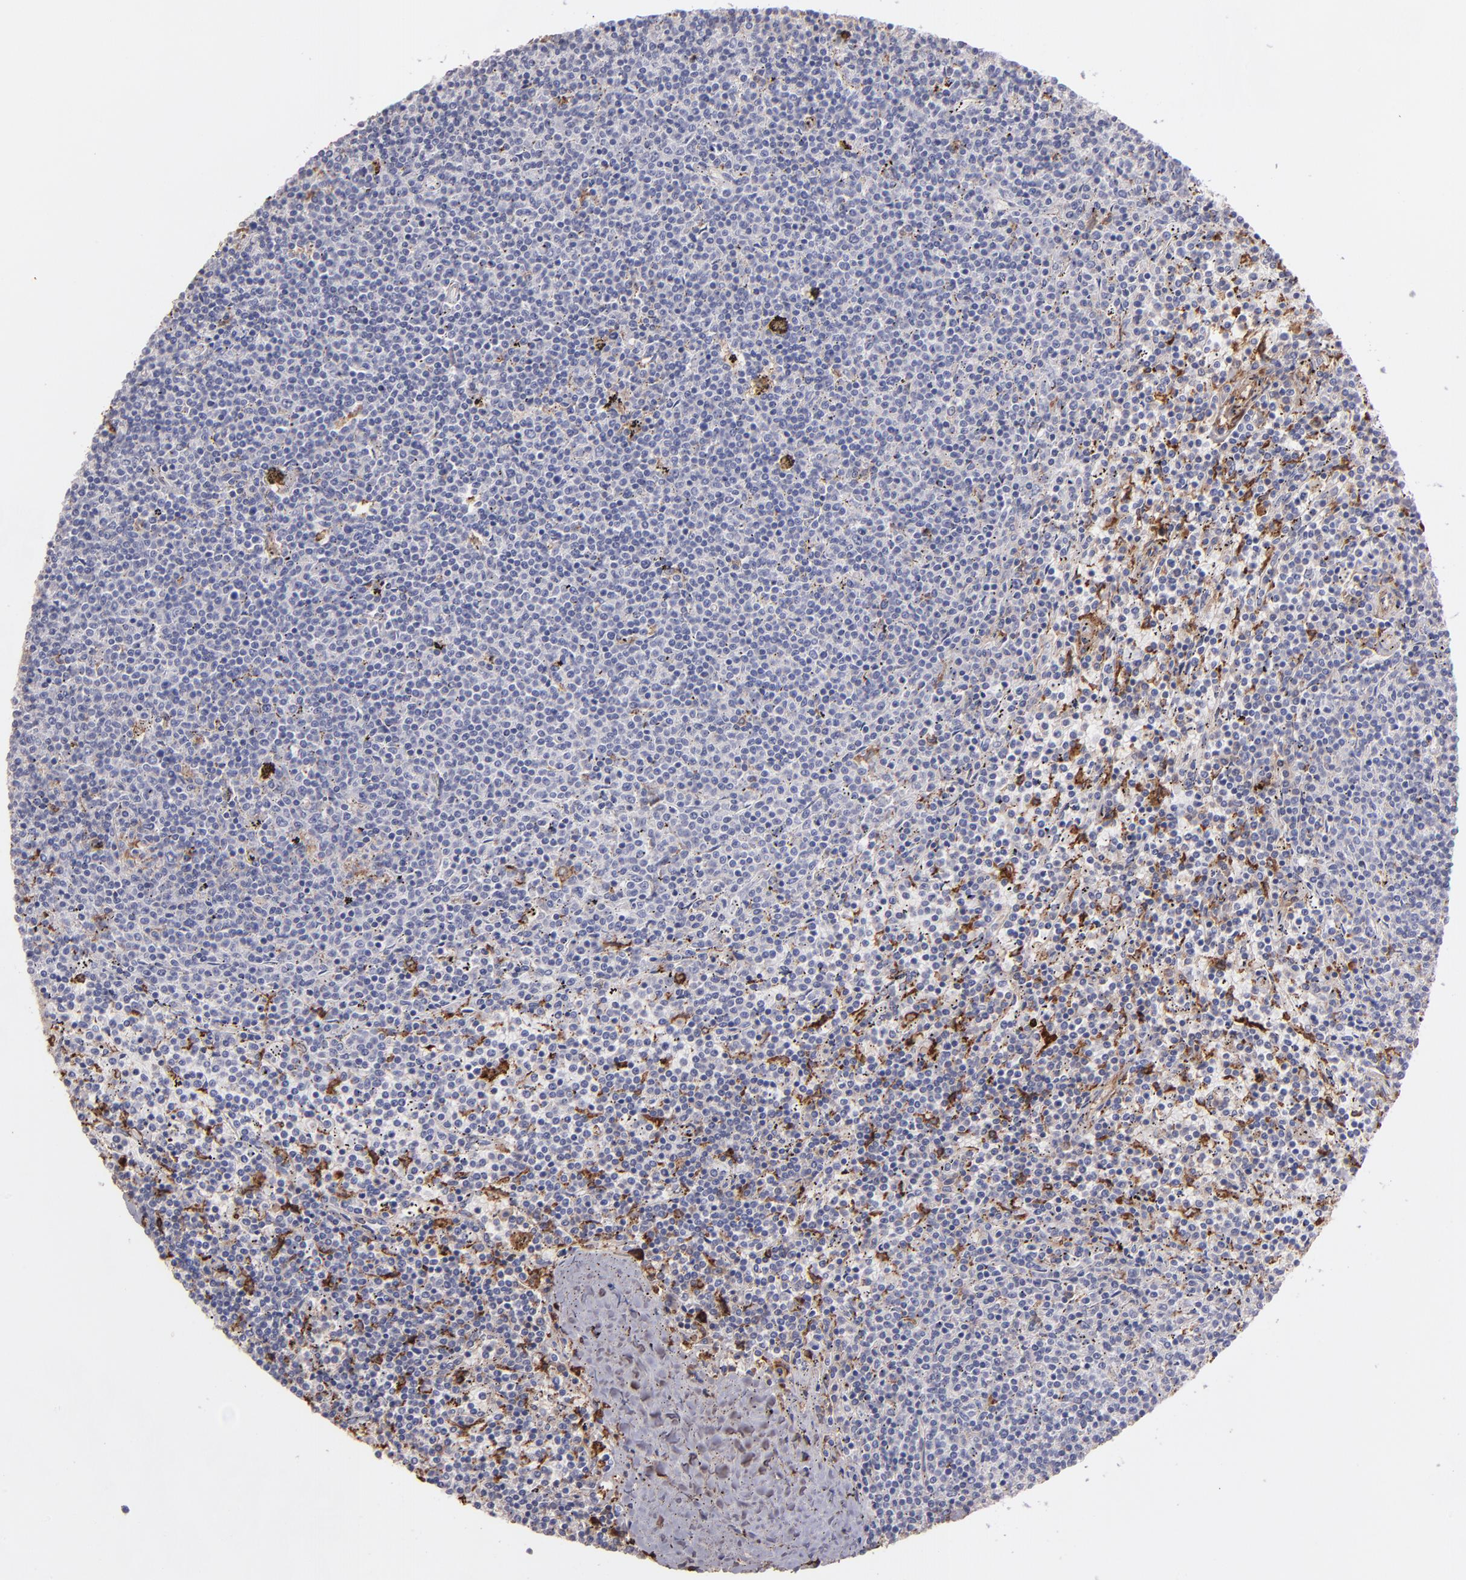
{"staining": {"intensity": "weak", "quantity": "<25%", "location": "cytoplasmic/membranous"}, "tissue": "lymphoma", "cell_type": "Tumor cells", "image_type": "cancer", "snomed": [{"axis": "morphology", "description": "Malignant lymphoma, non-Hodgkin's type, Low grade"}, {"axis": "topography", "description": "Spleen"}], "caption": "Immunohistochemical staining of malignant lymphoma, non-Hodgkin's type (low-grade) demonstrates no significant staining in tumor cells.", "gene": "C1QA", "patient": {"sex": "female", "age": 50}}